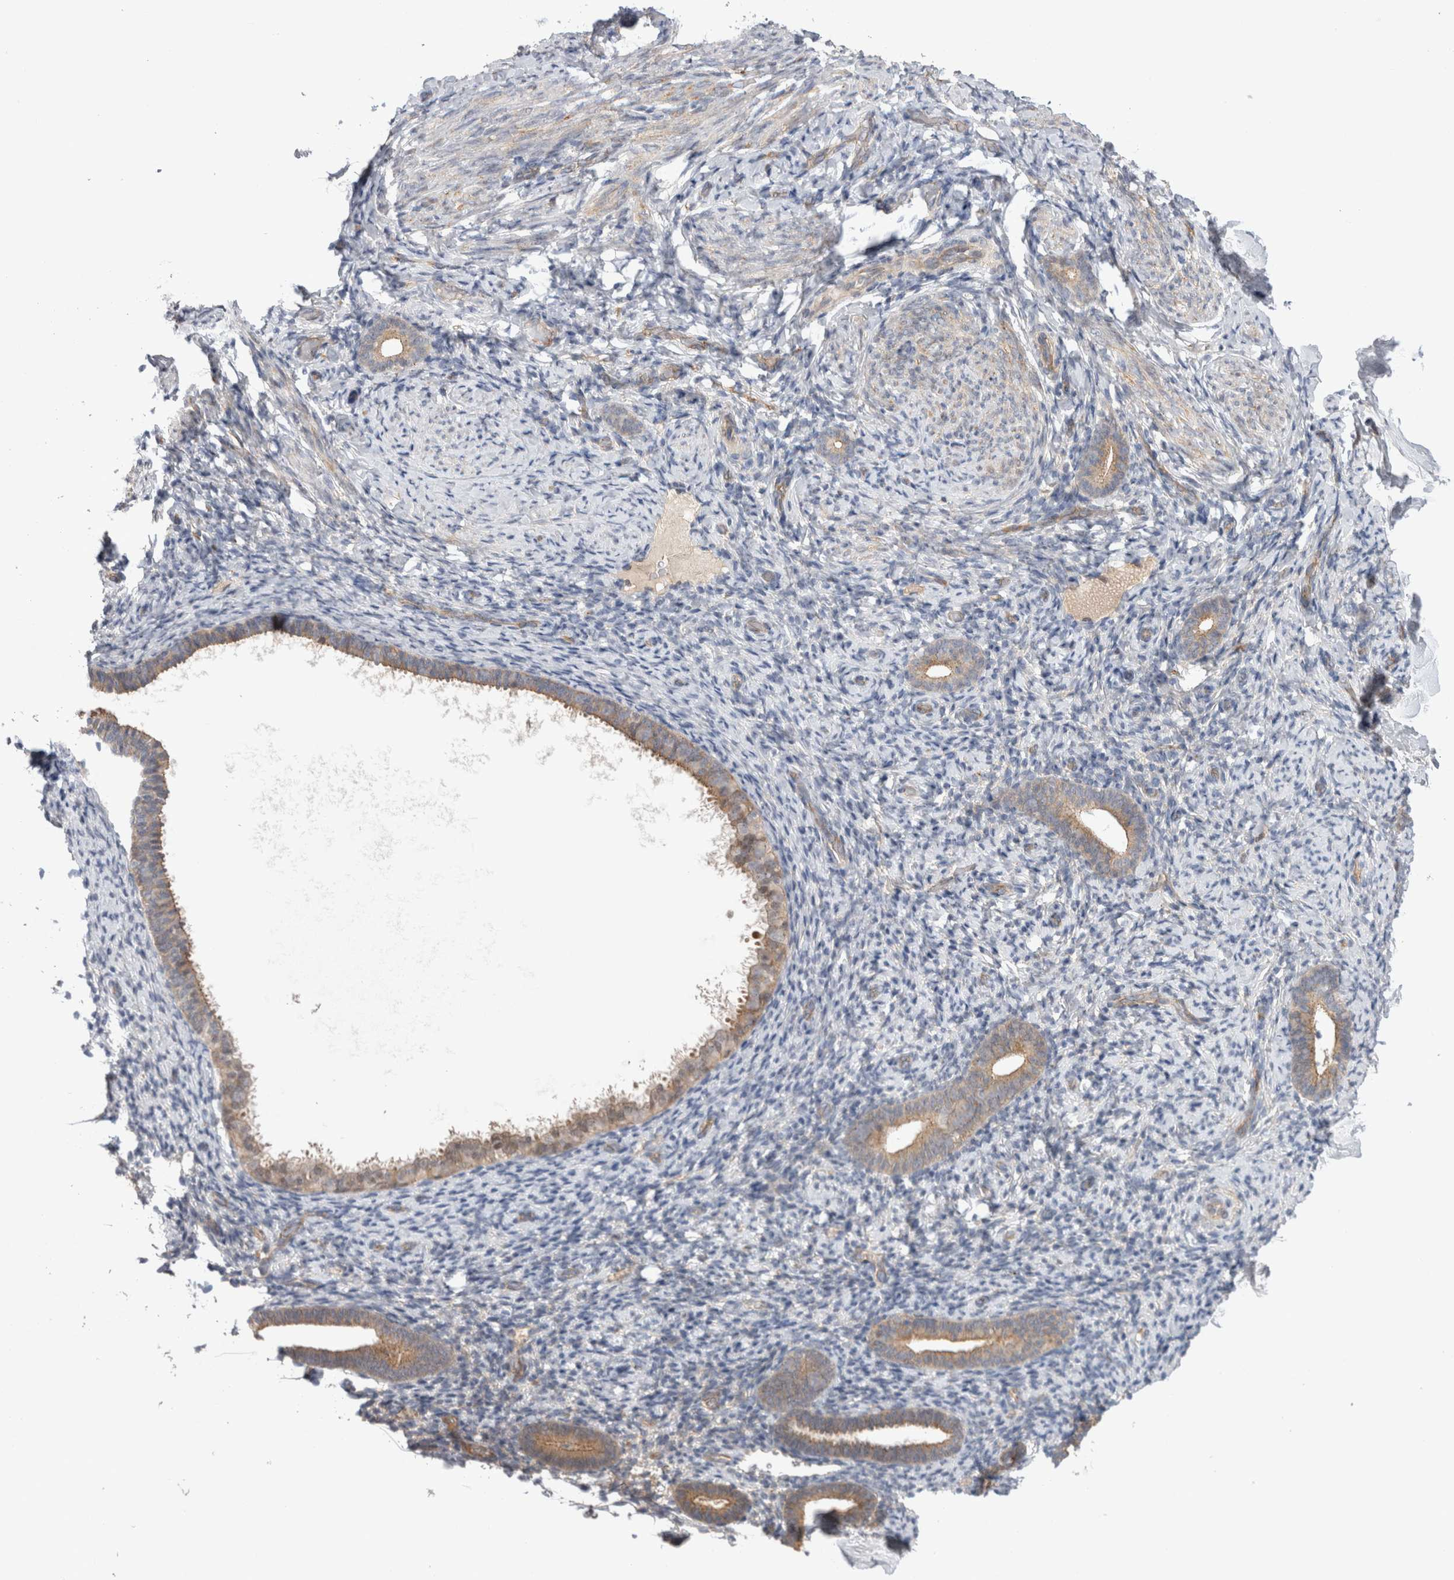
{"staining": {"intensity": "negative", "quantity": "none", "location": "none"}, "tissue": "endometrium", "cell_type": "Cells in endometrial stroma", "image_type": "normal", "snomed": [{"axis": "morphology", "description": "Normal tissue, NOS"}, {"axis": "topography", "description": "Endometrium"}], "caption": "Cells in endometrial stroma are negative for protein expression in normal human endometrium. (Brightfield microscopy of DAB (3,3'-diaminobenzidine) IHC at high magnification).", "gene": "TAFA5", "patient": {"sex": "female", "age": 51}}